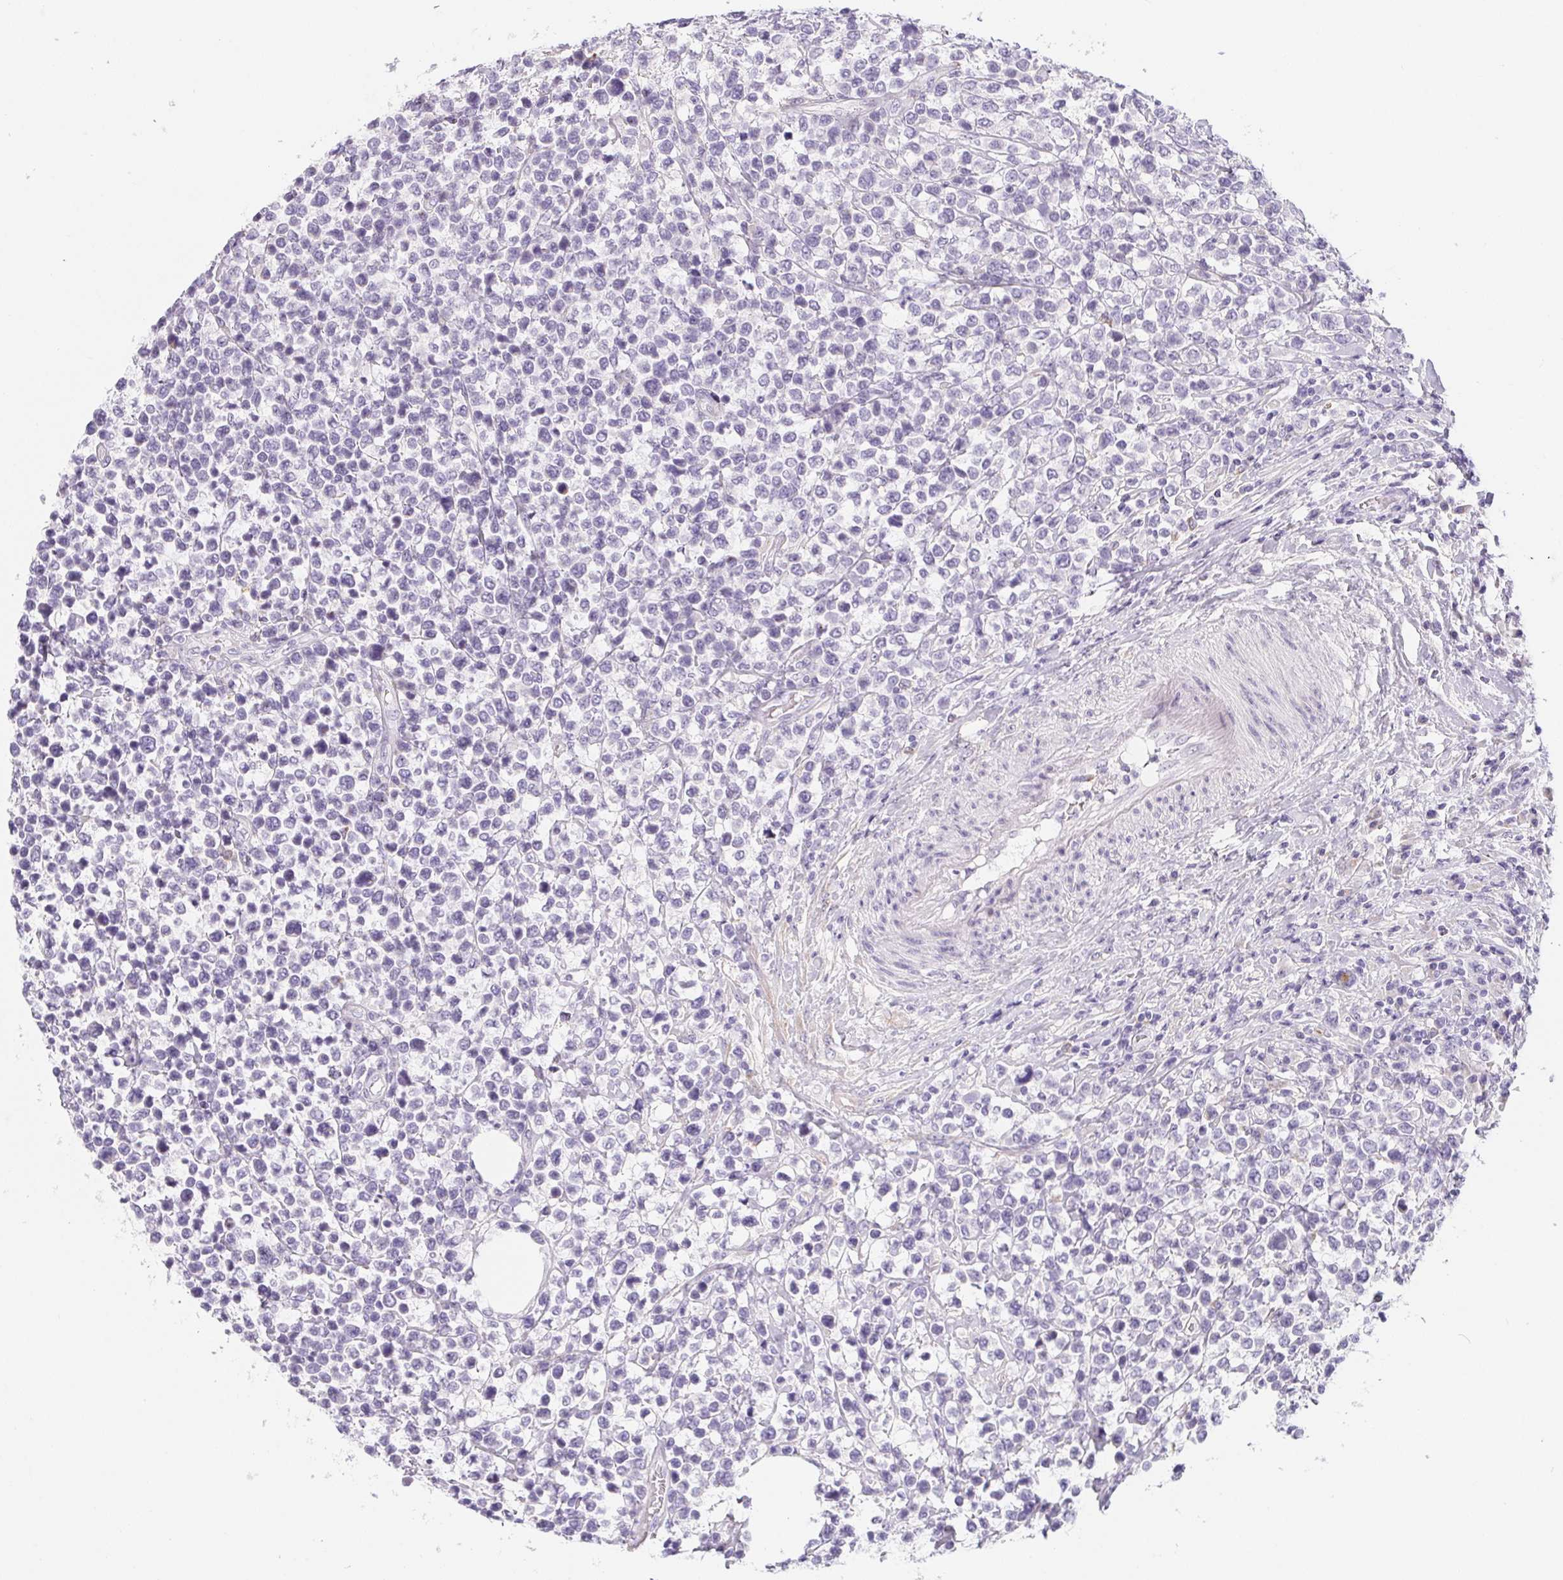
{"staining": {"intensity": "negative", "quantity": "none", "location": "none"}, "tissue": "lymphoma", "cell_type": "Tumor cells", "image_type": "cancer", "snomed": [{"axis": "morphology", "description": "Malignant lymphoma, non-Hodgkin's type, High grade"}, {"axis": "topography", "description": "Soft tissue"}], "caption": "Lymphoma stained for a protein using immunohistochemistry (IHC) reveals no positivity tumor cells.", "gene": "MAP1A", "patient": {"sex": "female", "age": 56}}